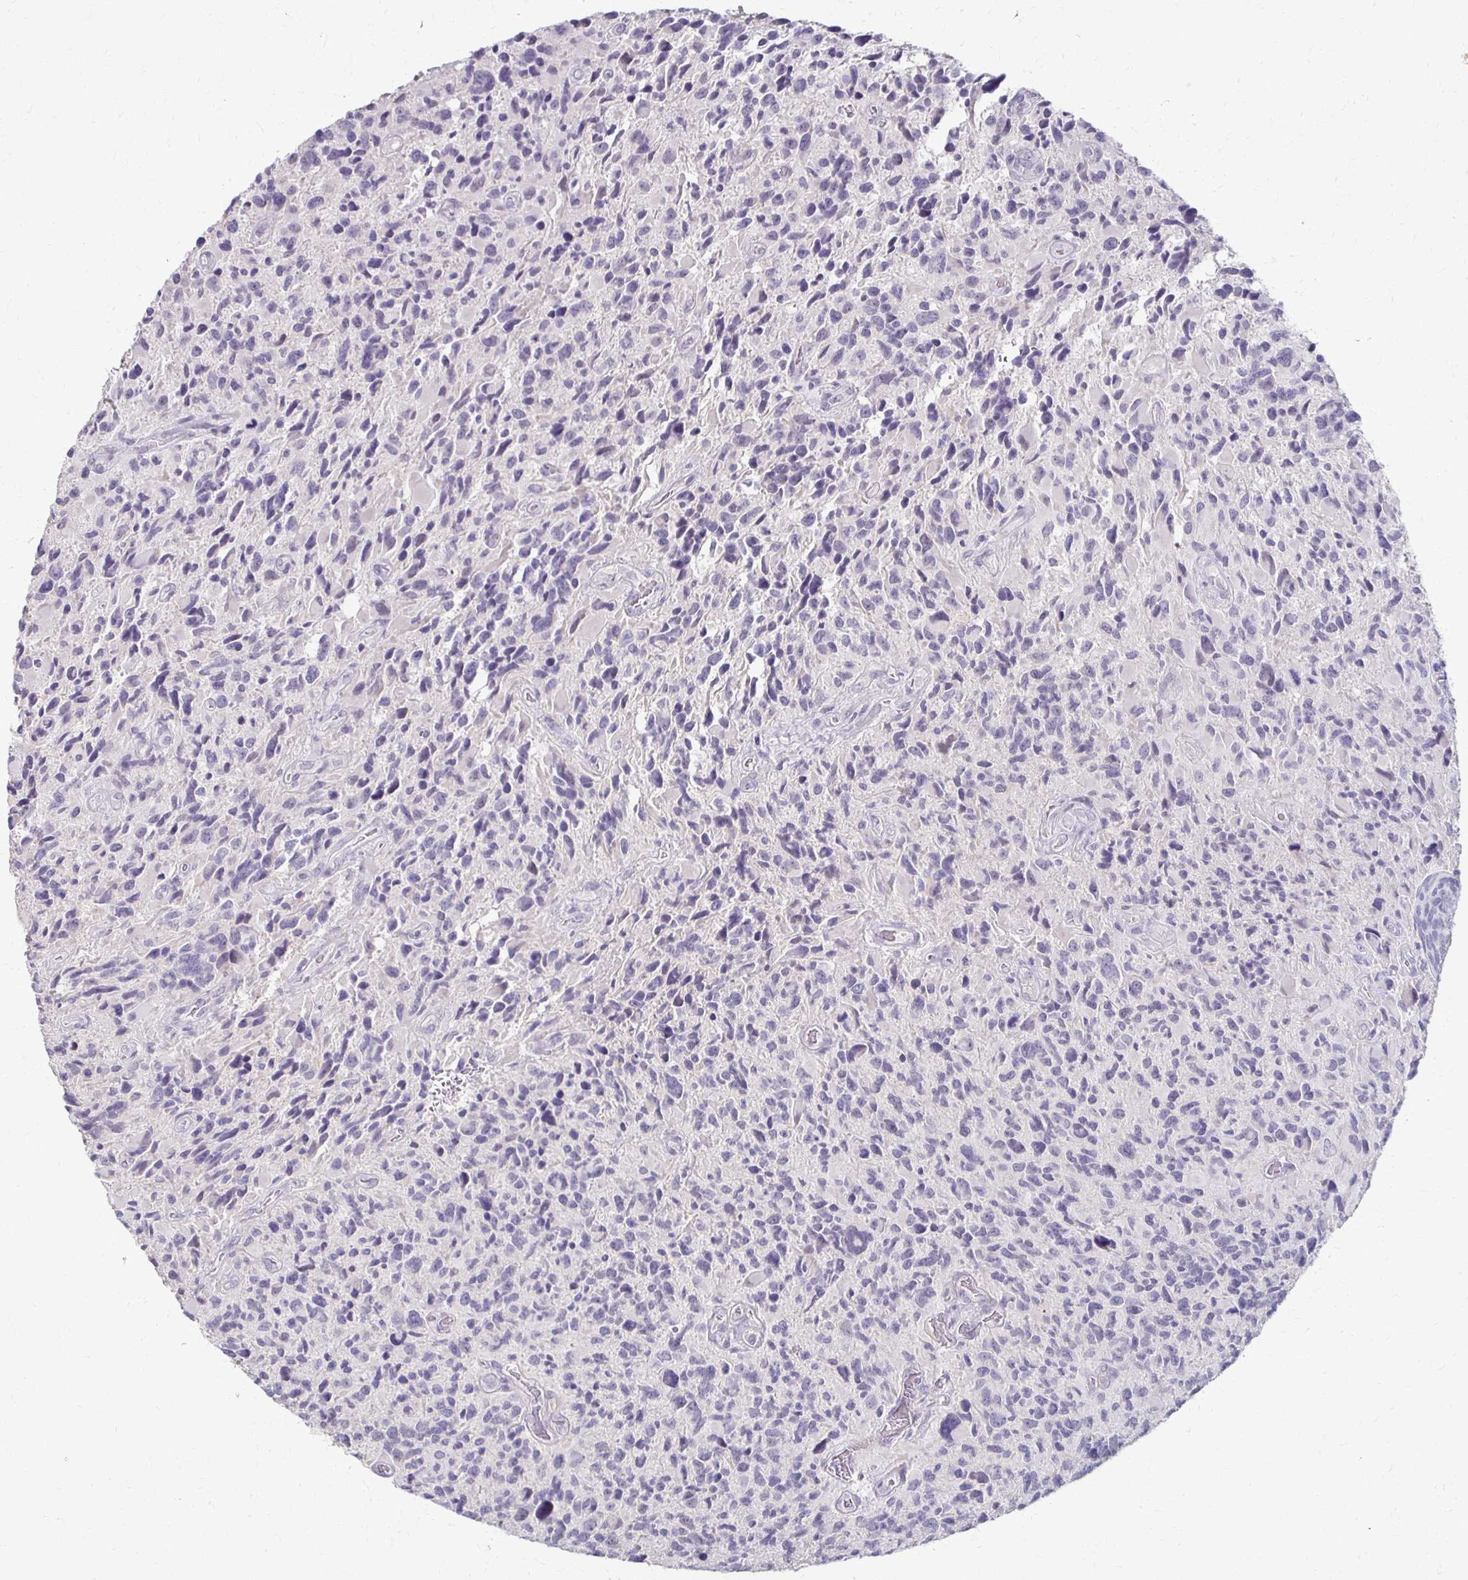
{"staining": {"intensity": "negative", "quantity": "none", "location": "none"}, "tissue": "glioma", "cell_type": "Tumor cells", "image_type": "cancer", "snomed": [{"axis": "morphology", "description": "Glioma, malignant, High grade"}, {"axis": "topography", "description": "Brain"}], "caption": "This is a histopathology image of immunohistochemistry staining of glioma, which shows no positivity in tumor cells.", "gene": "FOXO4", "patient": {"sex": "male", "age": 46}}